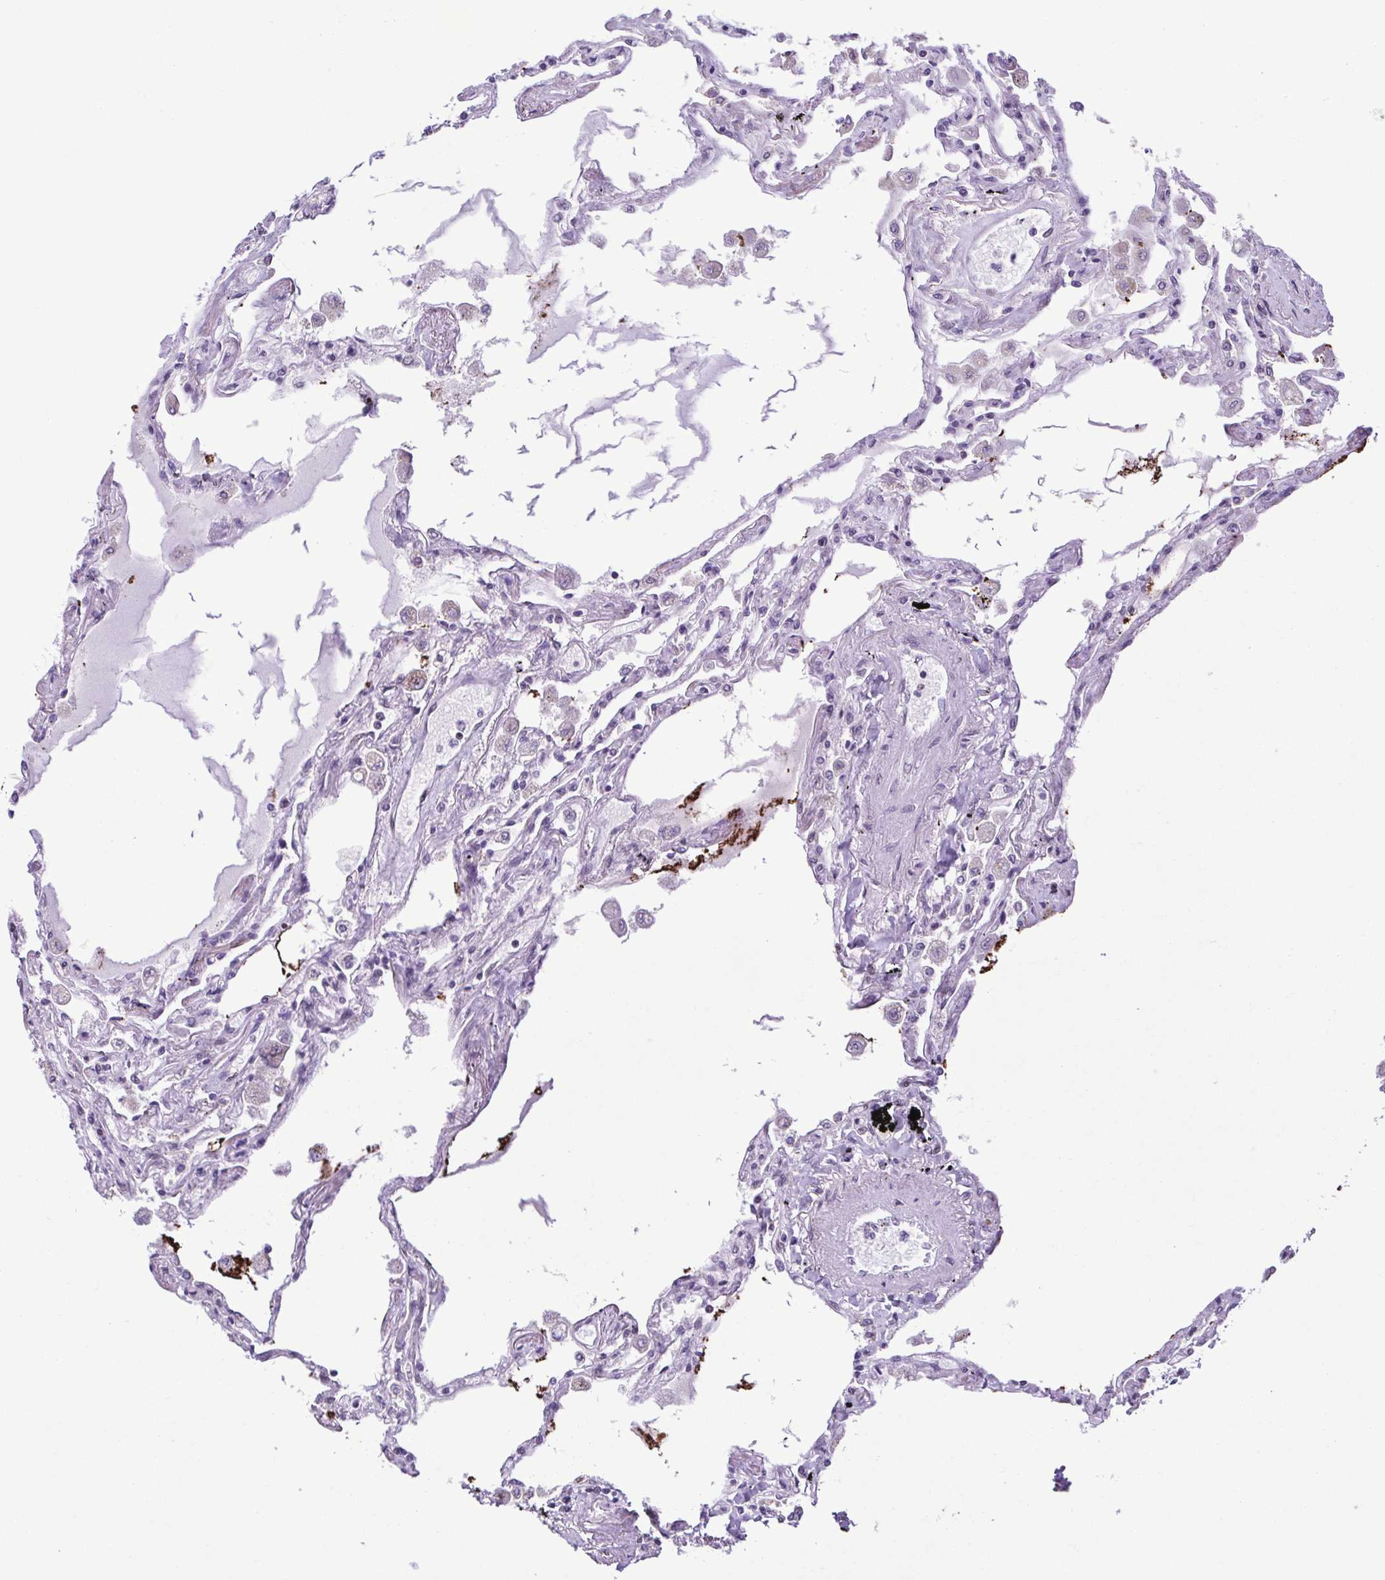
{"staining": {"intensity": "moderate", "quantity": "<25%", "location": "nuclear"}, "tissue": "lung", "cell_type": "Alveolar cells", "image_type": "normal", "snomed": [{"axis": "morphology", "description": "Normal tissue, NOS"}, {"axis": "morphology", "description": "Adenocarcinoma, NOS"}, {"axis": "topography", "description": "Cartilage tissue"}, {"axis": "topography", "description": "Lung"}], "caption": "Immunohistochemistry (IHC) image of unremarkable human lung stained for a protein (brown), which displays low levels of moderate nuclear expression in approximately <25% of alveolar cells.", "gene": "TIMM21", "patient": {"sex": "female", "age": 67}}